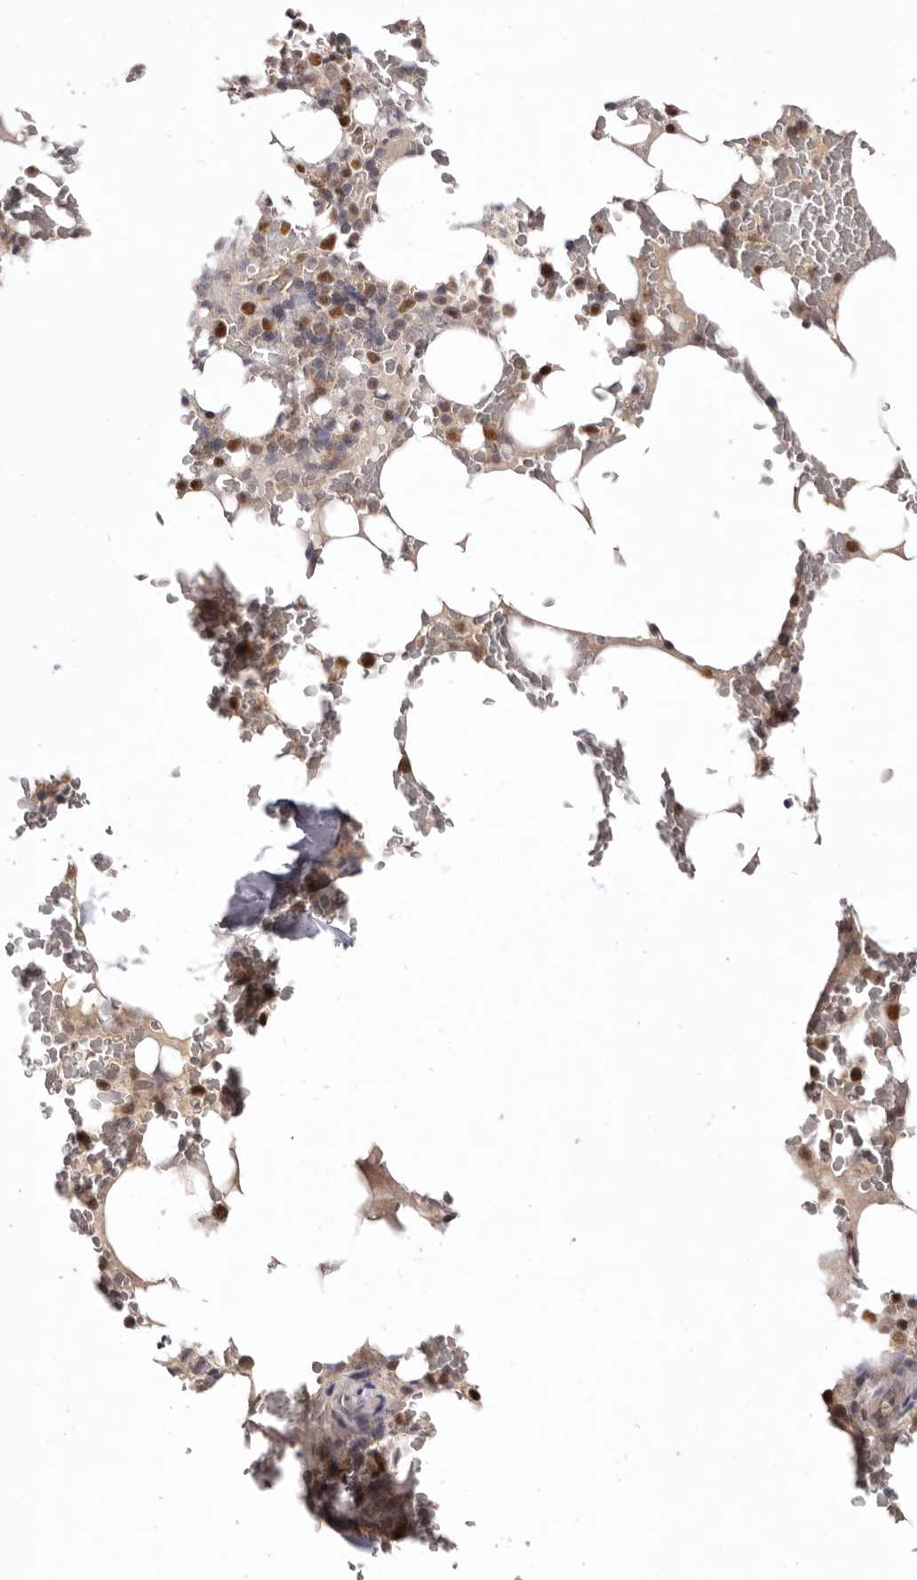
{"staining": {"intensity": "moderate", "quantity": ">75%", "location": "nuclear"}, "tissue": "bone marrow", "cell_type": "Hematopoietic cells", "image_type": "normal", "snomed": [{"axis": "morphology", "description": "Normal tissue, NOS"}, {"axis": "topography", "description": "Bone marrow"}], "caption": "Benign bone marrow shows moderate nuclear expression in approximately >75% of hematopoietic cells.", "gene": "NOTCH1", "patient": {"sex": "male", "age": 58}}